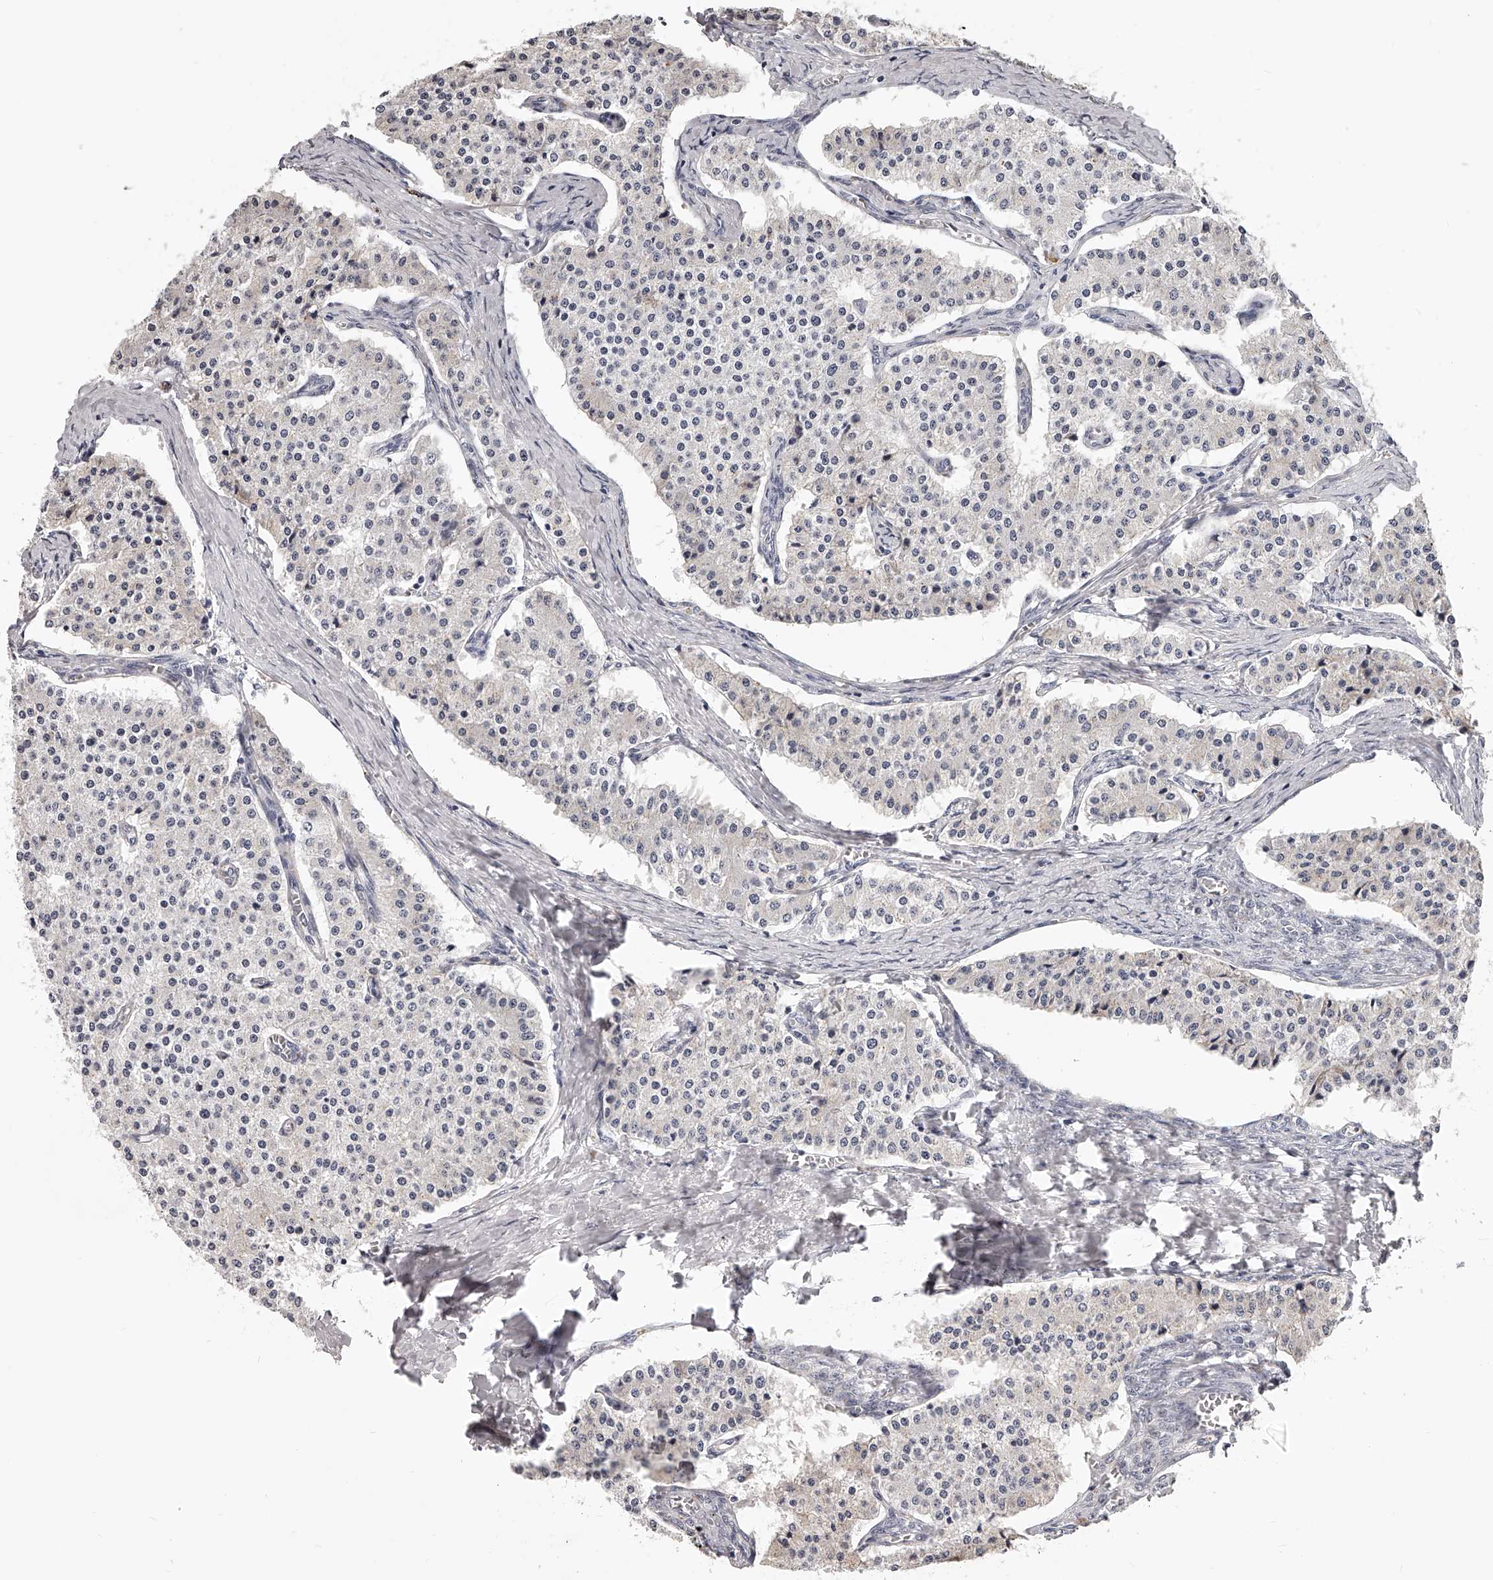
{"staining": {"intensity": "negative", "quantity": "none", "location": "none"}, "tissue": "carcinoid", "cell_type": "Tumor cells", "image_type": "cancer", "snomed": [{"axis": "morphology", "description": "Carcinoid, malignant, NOS"}, {"axis": "topography", "description": "Colon"}], "caption": "A histopathology image of carcinoid stained for a protein shows no brown staining in tumor cells.", "gene": "DMRT1", "patient": {"sex": "female", "age": 52}}